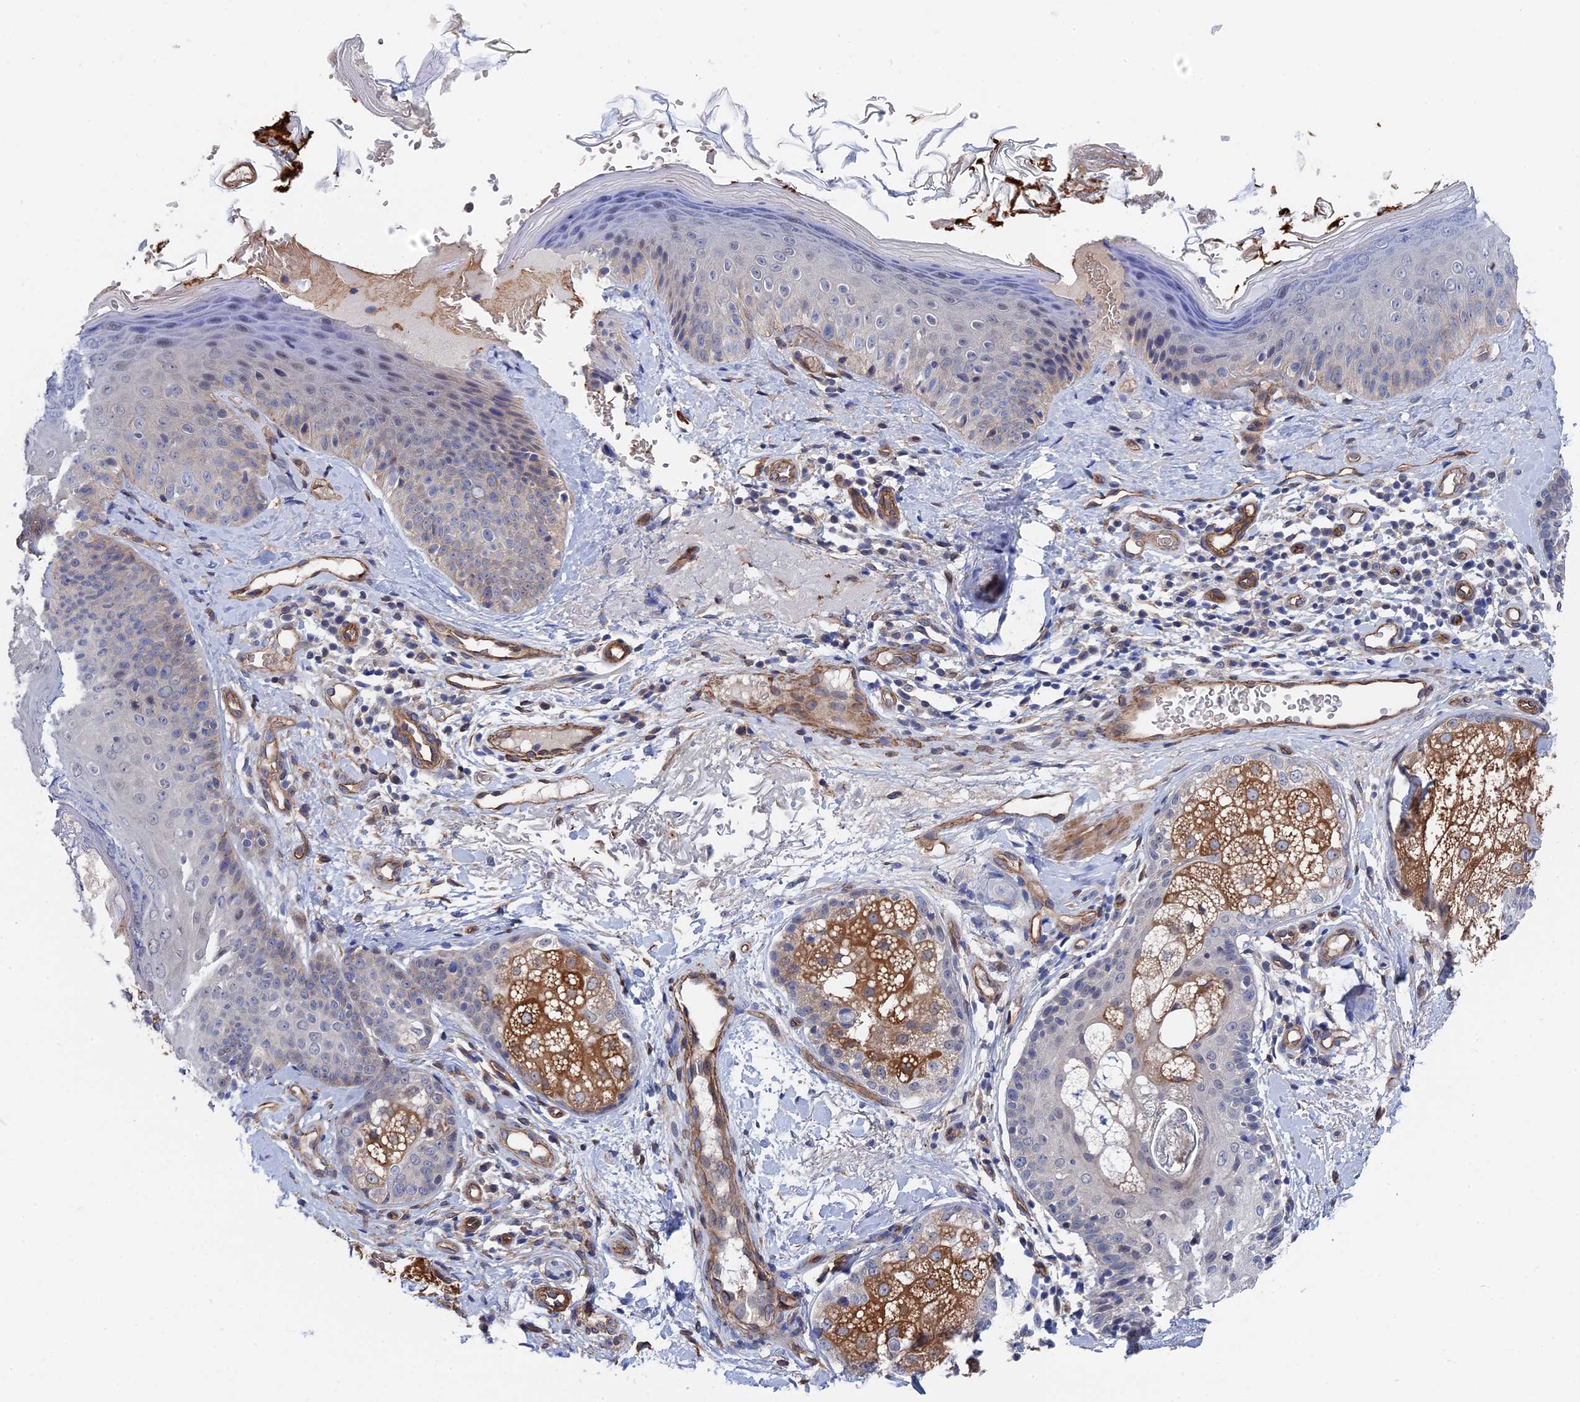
{"staining": {"intensity": "moderate", "quantity": "<25%", "location": "cytoplasmic/membranous"}, "tissue": "skin", "cell_type": "Fibroblasts", "image_type": "normal", "snomed": [{"axis": "morphology", "description": "Normal tissue, NOS"}, {"axis": "topography", "description": "Skin"}], "caption": "Skin stained with DAB IHC reveals low levels of moderate cytoplasmic/membranous positivity in about <25% of fibroblasts.", "gene": "MTHFSD", "patient": {"sex": "male", "age": 57}}